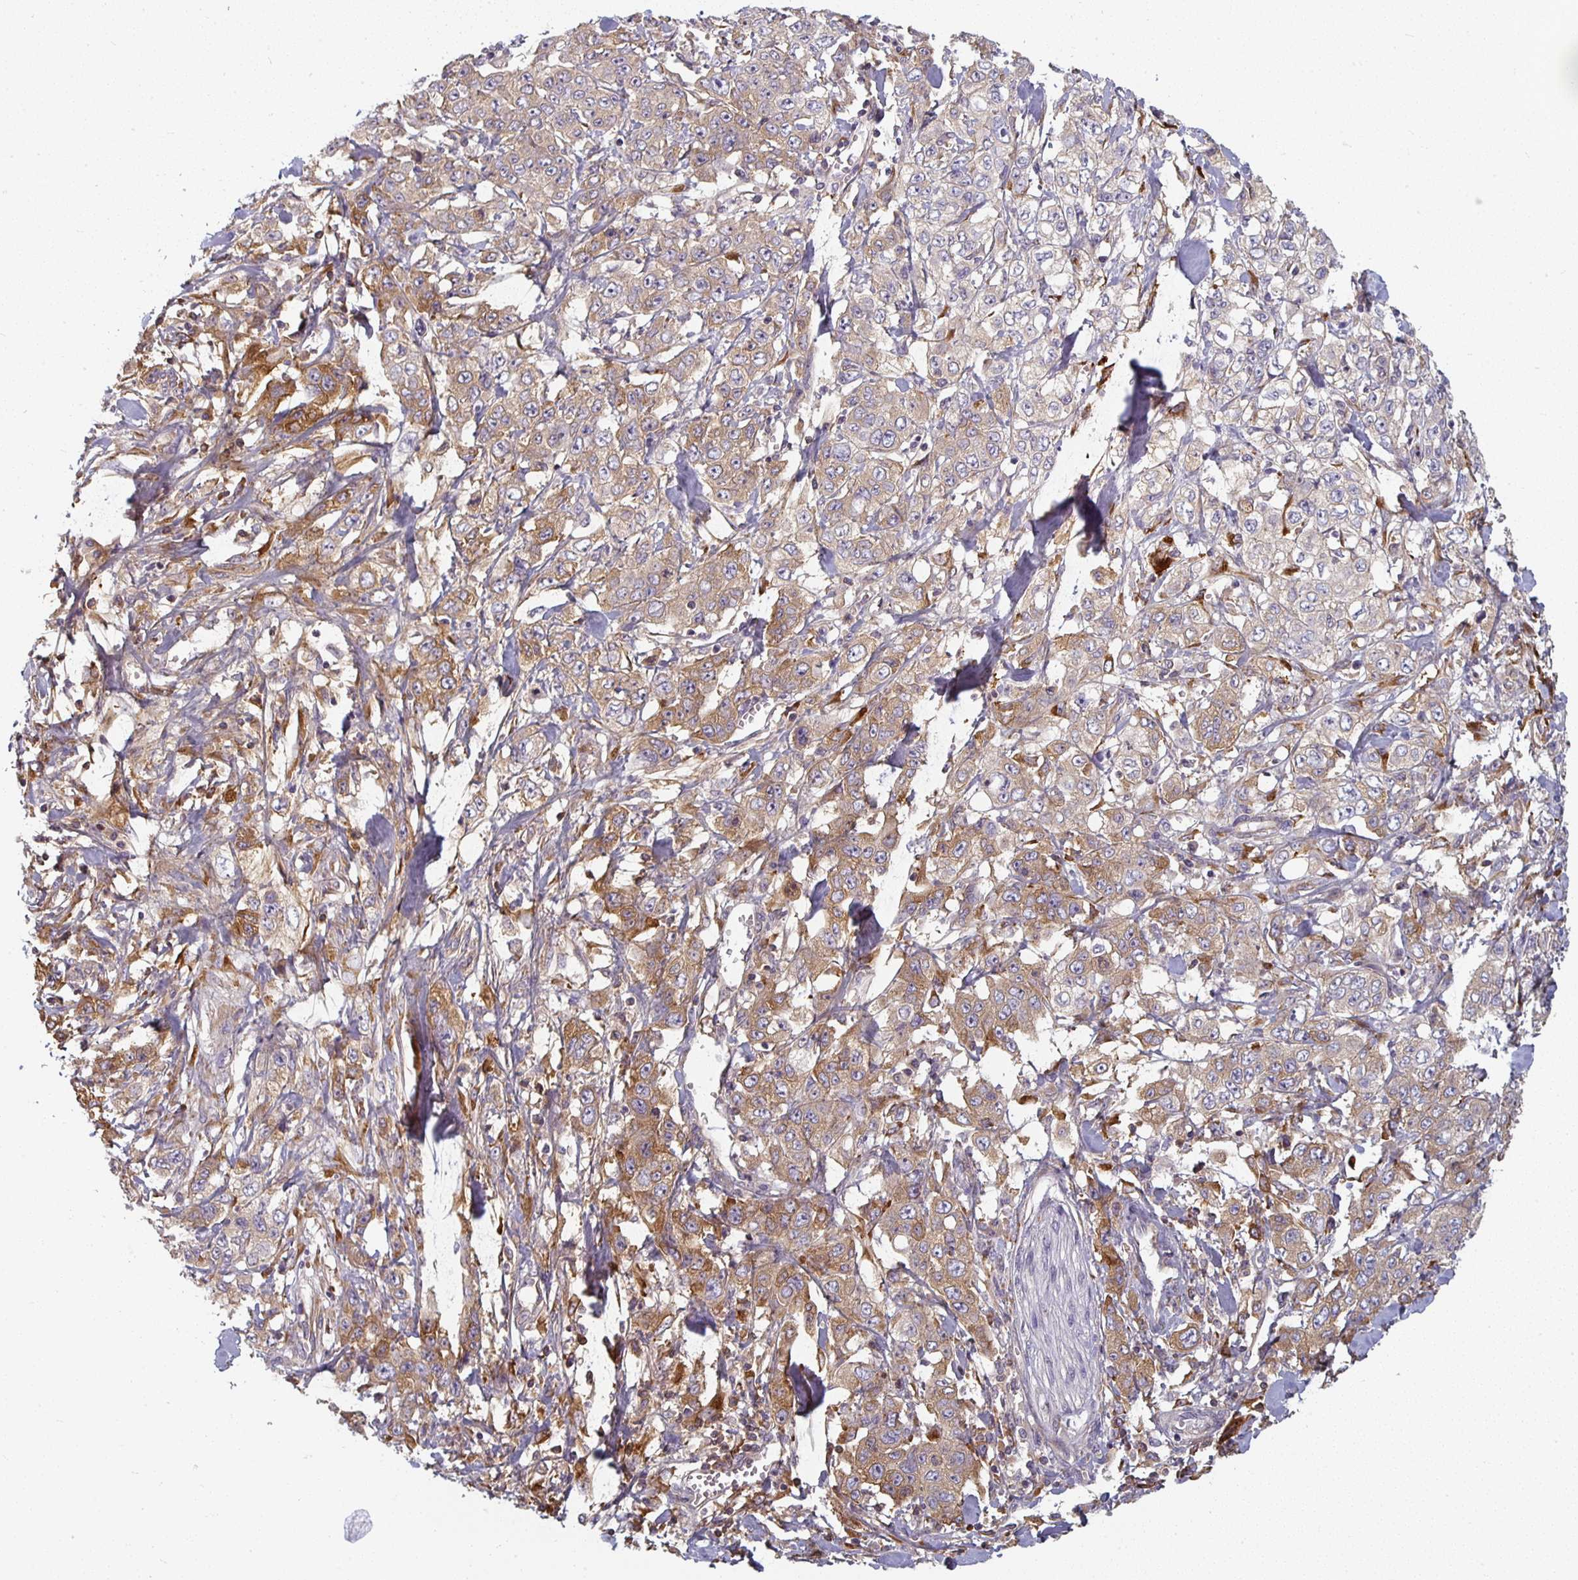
{"staining": {"intensity": "moderate", "quantity": ">75%", "location": "cytoplasmic/membranous"}, "tissue": "stomach cancer", "cell_type": "Tumor cells", "image_type": "cancer", "snomed": [{"axis": "morphology", "description": "Adenocarcinoma, NOS"}, {"axis": "topography", "description": "Stomach, upper"}], "caption": "IHC staining of stomach adenocarcinoma, which demonstrates medium levels of moderate cytoplasmic/membranous expression in approximately >75% of tumor cells indicating moderate cytoplasmic/membranous protein positivity. The staining was performed using DAB (3,3'-diaminobenzidine) (brown) for protein detection and nuclei were counterstained in hematoxylin (blue).", "gene": "CTHRC1", "patient": {"sex": "male", "age": 62}}